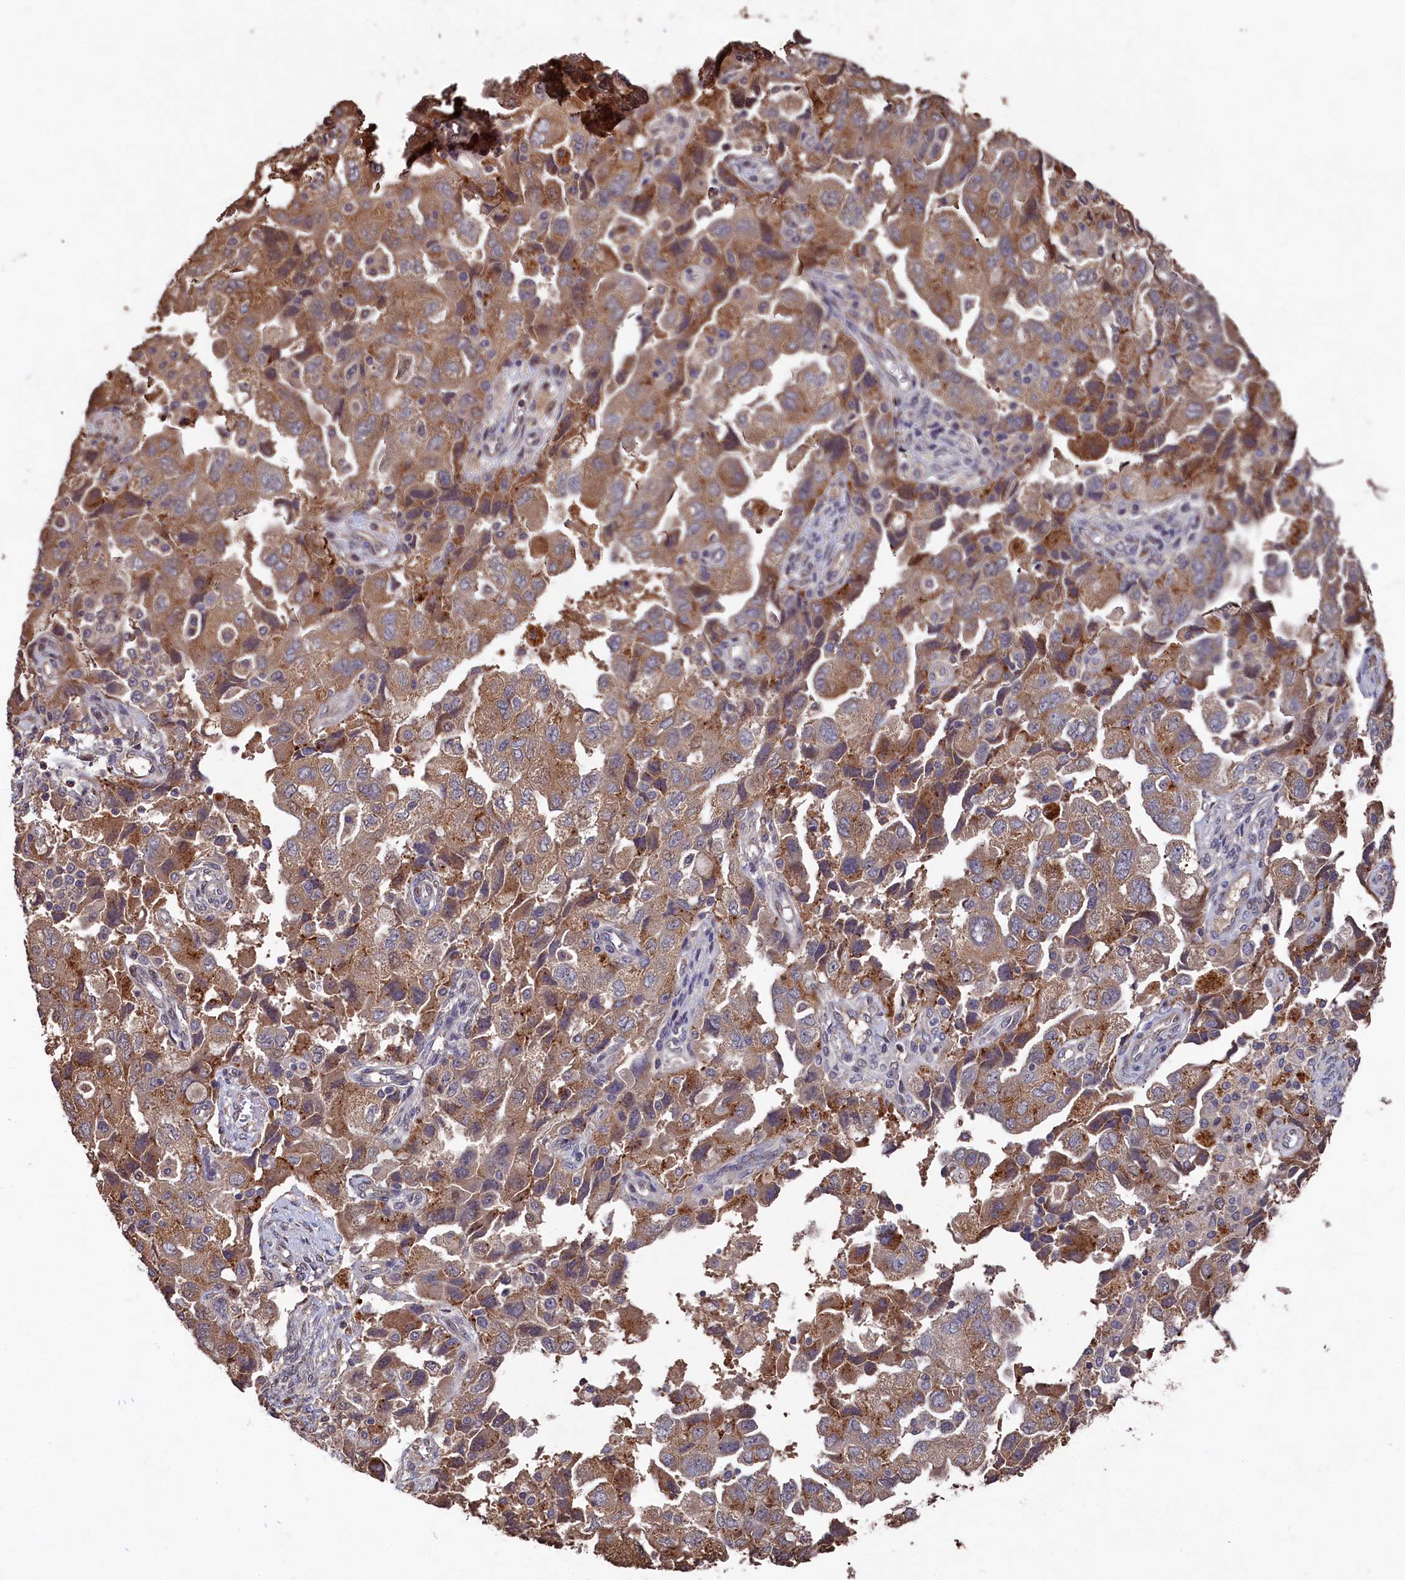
{"staining": {"intensity": "moderate", "quantity": ">75%", "location": "cytoplasmic/membranous"}, "tissue": "ovarian cancer", "cell_type": "Tumor cells", "image_type": "cancer", "snomed": [{"axis": "morphology", "description": "Carcinoma, NOS"}, {"axis": "morphology", "description": "Cystadenocarcinoma, serous, NOS"}, {"axis": "topography", "description": "Ovary"}], "caption": "Tumor cells demonstrate medium levels of moderate cytoplasmic/membranous staining in approximately >75% of cells in human carcinoma (ovarian).", "gene": "NAA60", "patient": {"sex": "female", "age": 69}}